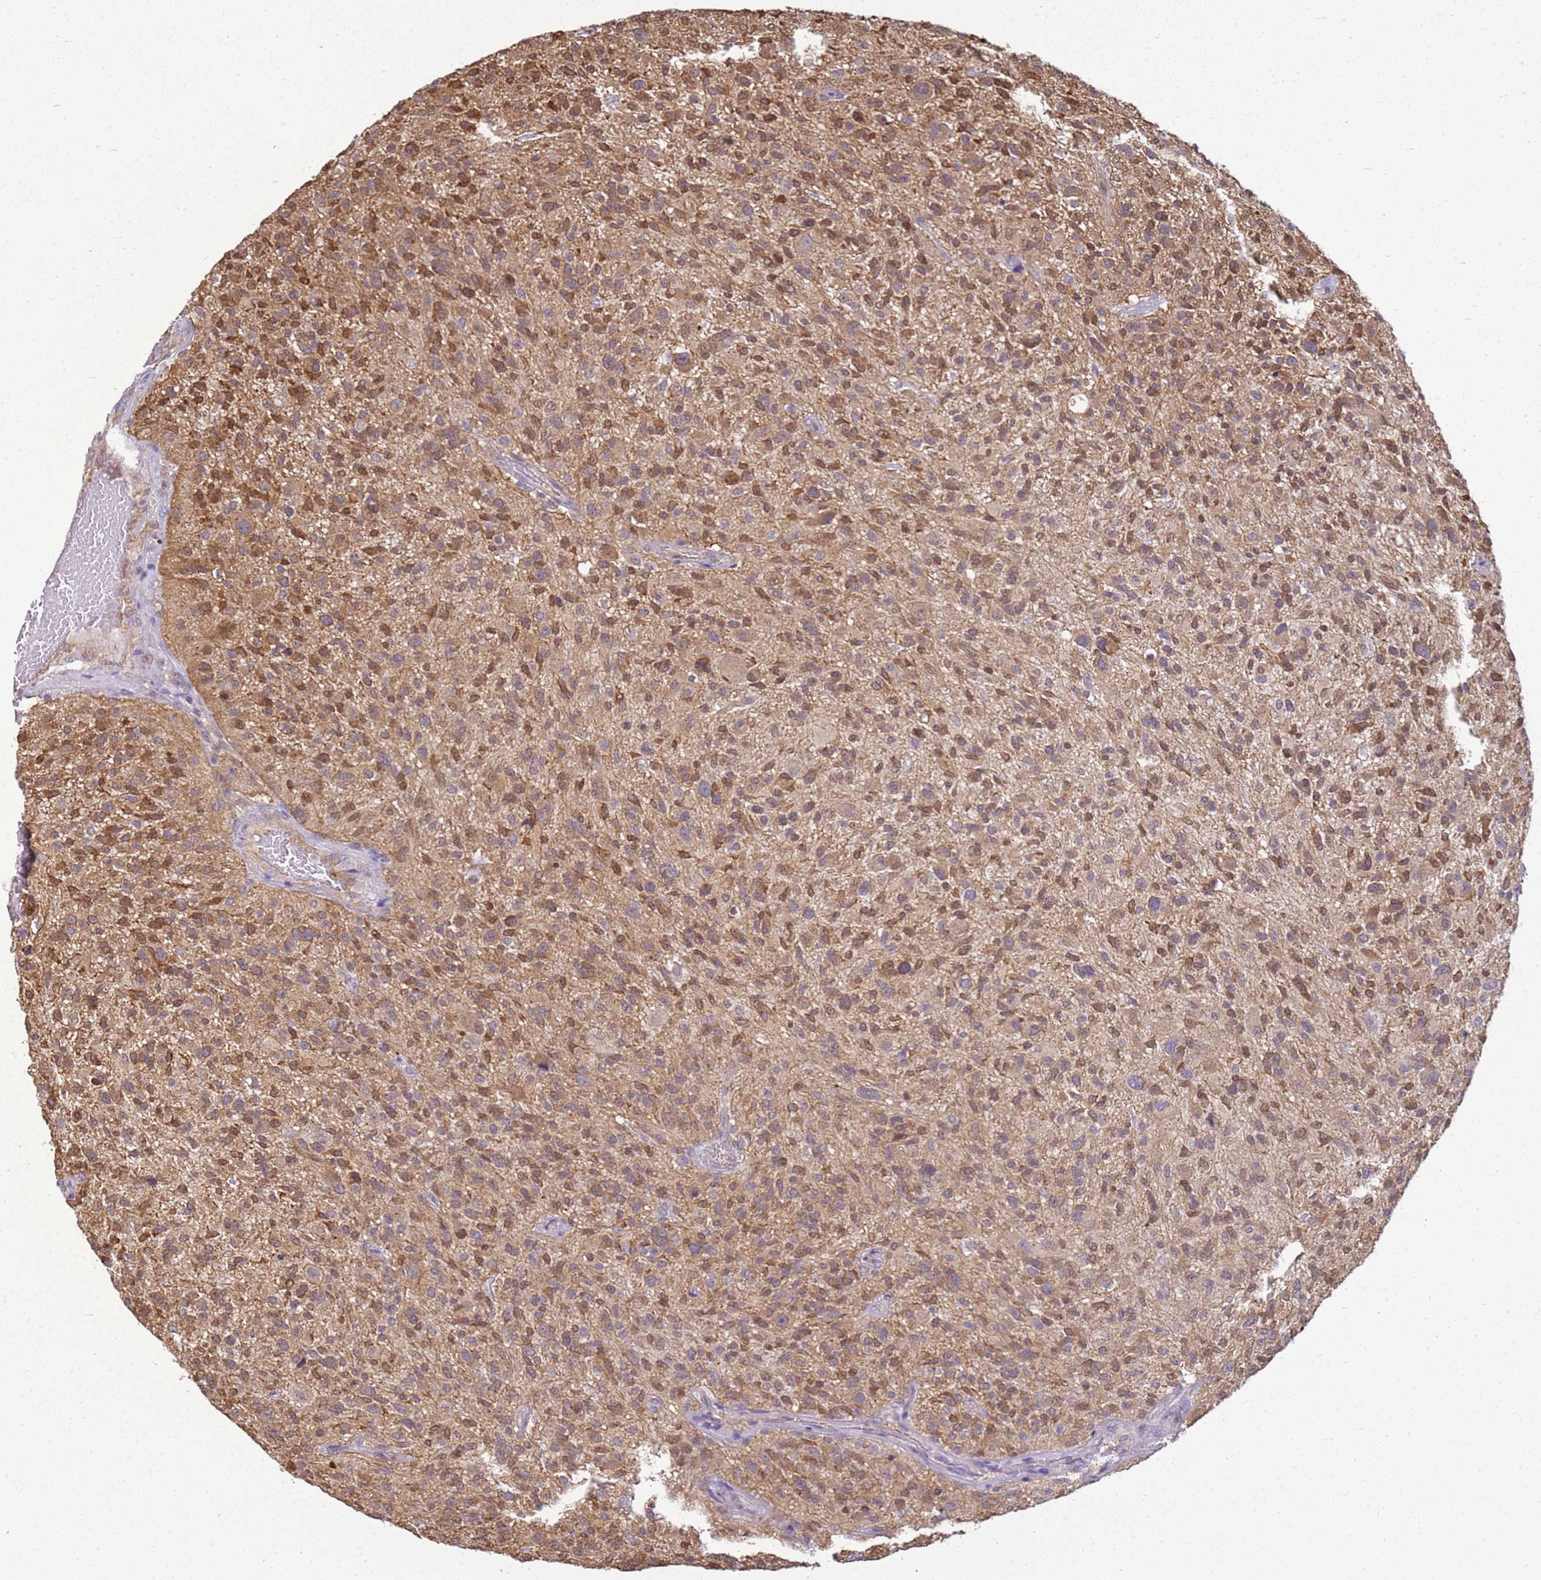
{"staining": {"intensity": "moderate", "quantity": ">75%", "location": "cytoplasmic/membranous"}, "tissue": "glioma", "cell_type": "Tumor cells", "image_type": "cancer", "snomed": [{"axis": "morphology", "description": "Glioma, malignant, High grade"}, {"axis": "topography", "description": "Brain"}], "caption": "The micrograph demonstrates a brown stain indicating the presence of a protein in the cytoplasmic/membranous of tumor cells in glioma.", "gene": "YWHAE", "patient": {"sex": "male", "age": 47}}